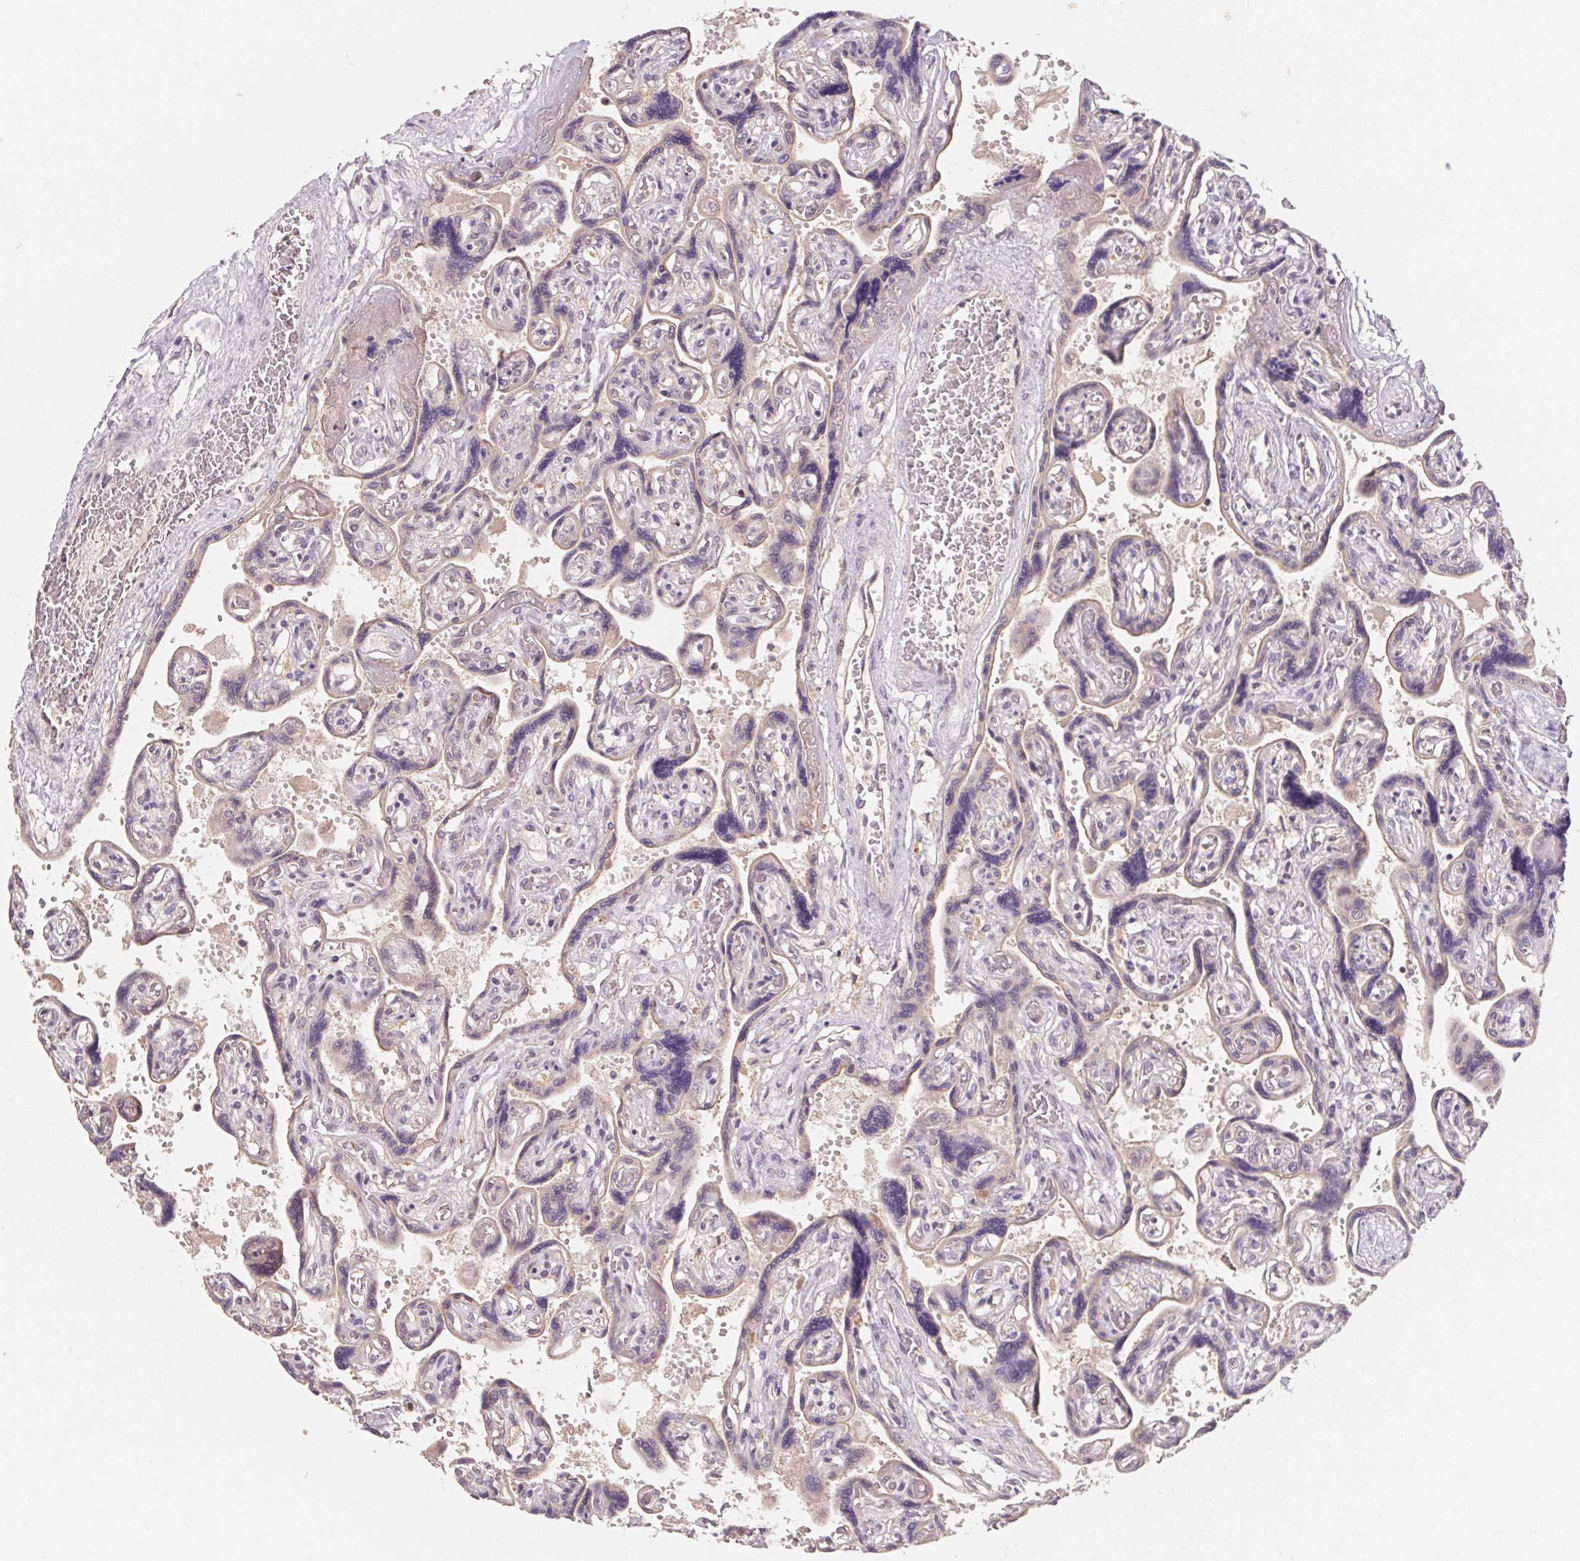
{"staining": {"intensity": "weak", "quantity": "<25%", "location": "cytoplasmic/membranous"}, "tissue": "placenta", "cell_type": "Decidual cells", "image_type": "normal", "snomed": [{"axis": "morphology", "description": "Normal tissue, NOS"}, {"axis": "topography", "description": "Placenta"}], "caption": "Image shows no protein positivity in decidual cells of unremarkable placenta.", "gene": "KIFC1", "patient": {"sex": "female", "age": 32}}